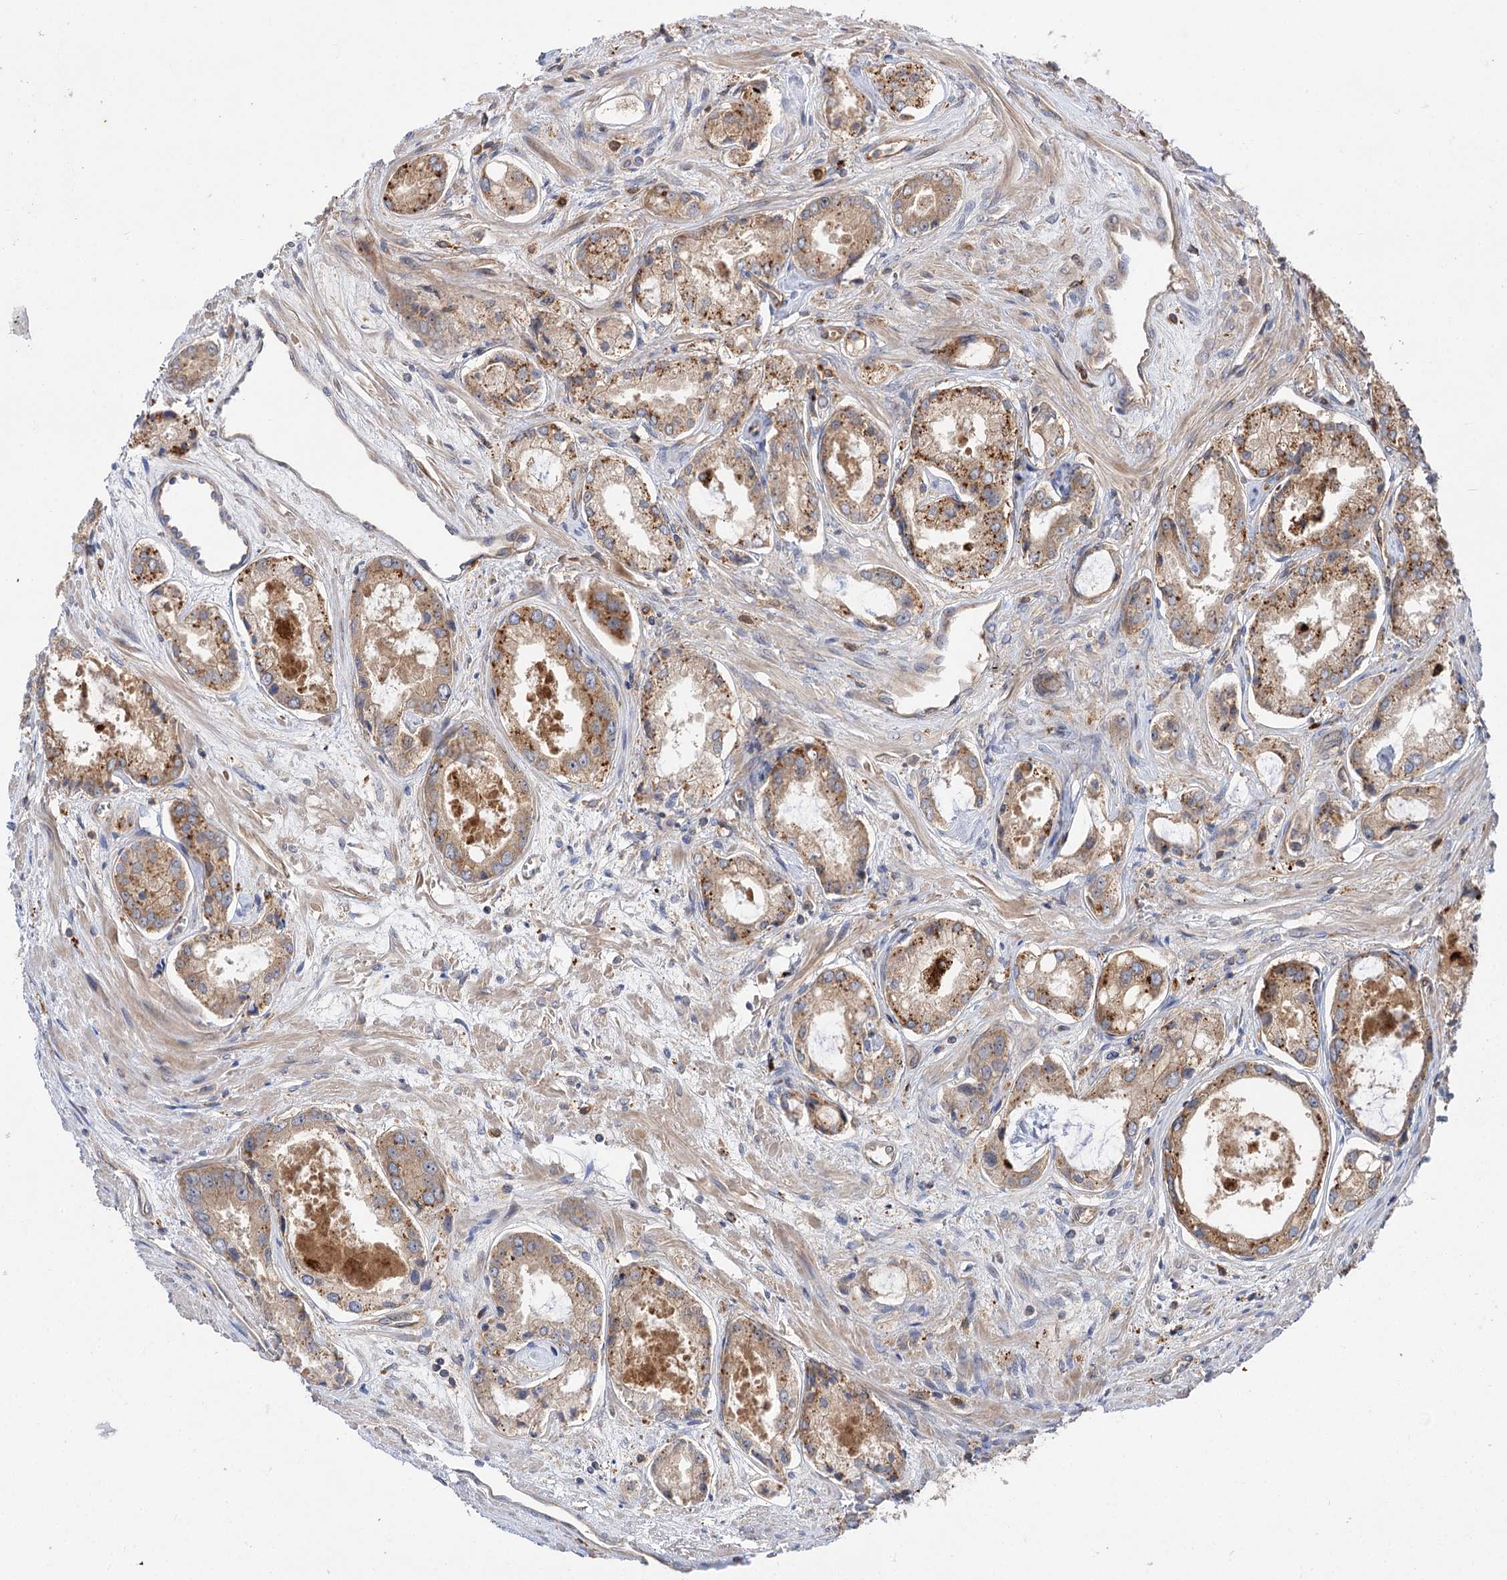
{"staining": {"intensity": "moderate", "quantity": ">75%", "location": "cytoplasmic/membranous"}, "tissue": "prostate cancer", "cell_type": "Tumor cells", "image_type": "cancer", "snomed": [{"axis": "morphology", "description": "Adenocarcinoma, Low grade"}, {"axis": "topography", "description": "Prostate"}], "caption": "Prostate cancer stained for a protein (brown) demonstrates moderate cytoplasmic/membranous positive expression in about >75% of tumor cells.", "gene": "PATL1", "patient": {"sex": "male", "age": 68}}